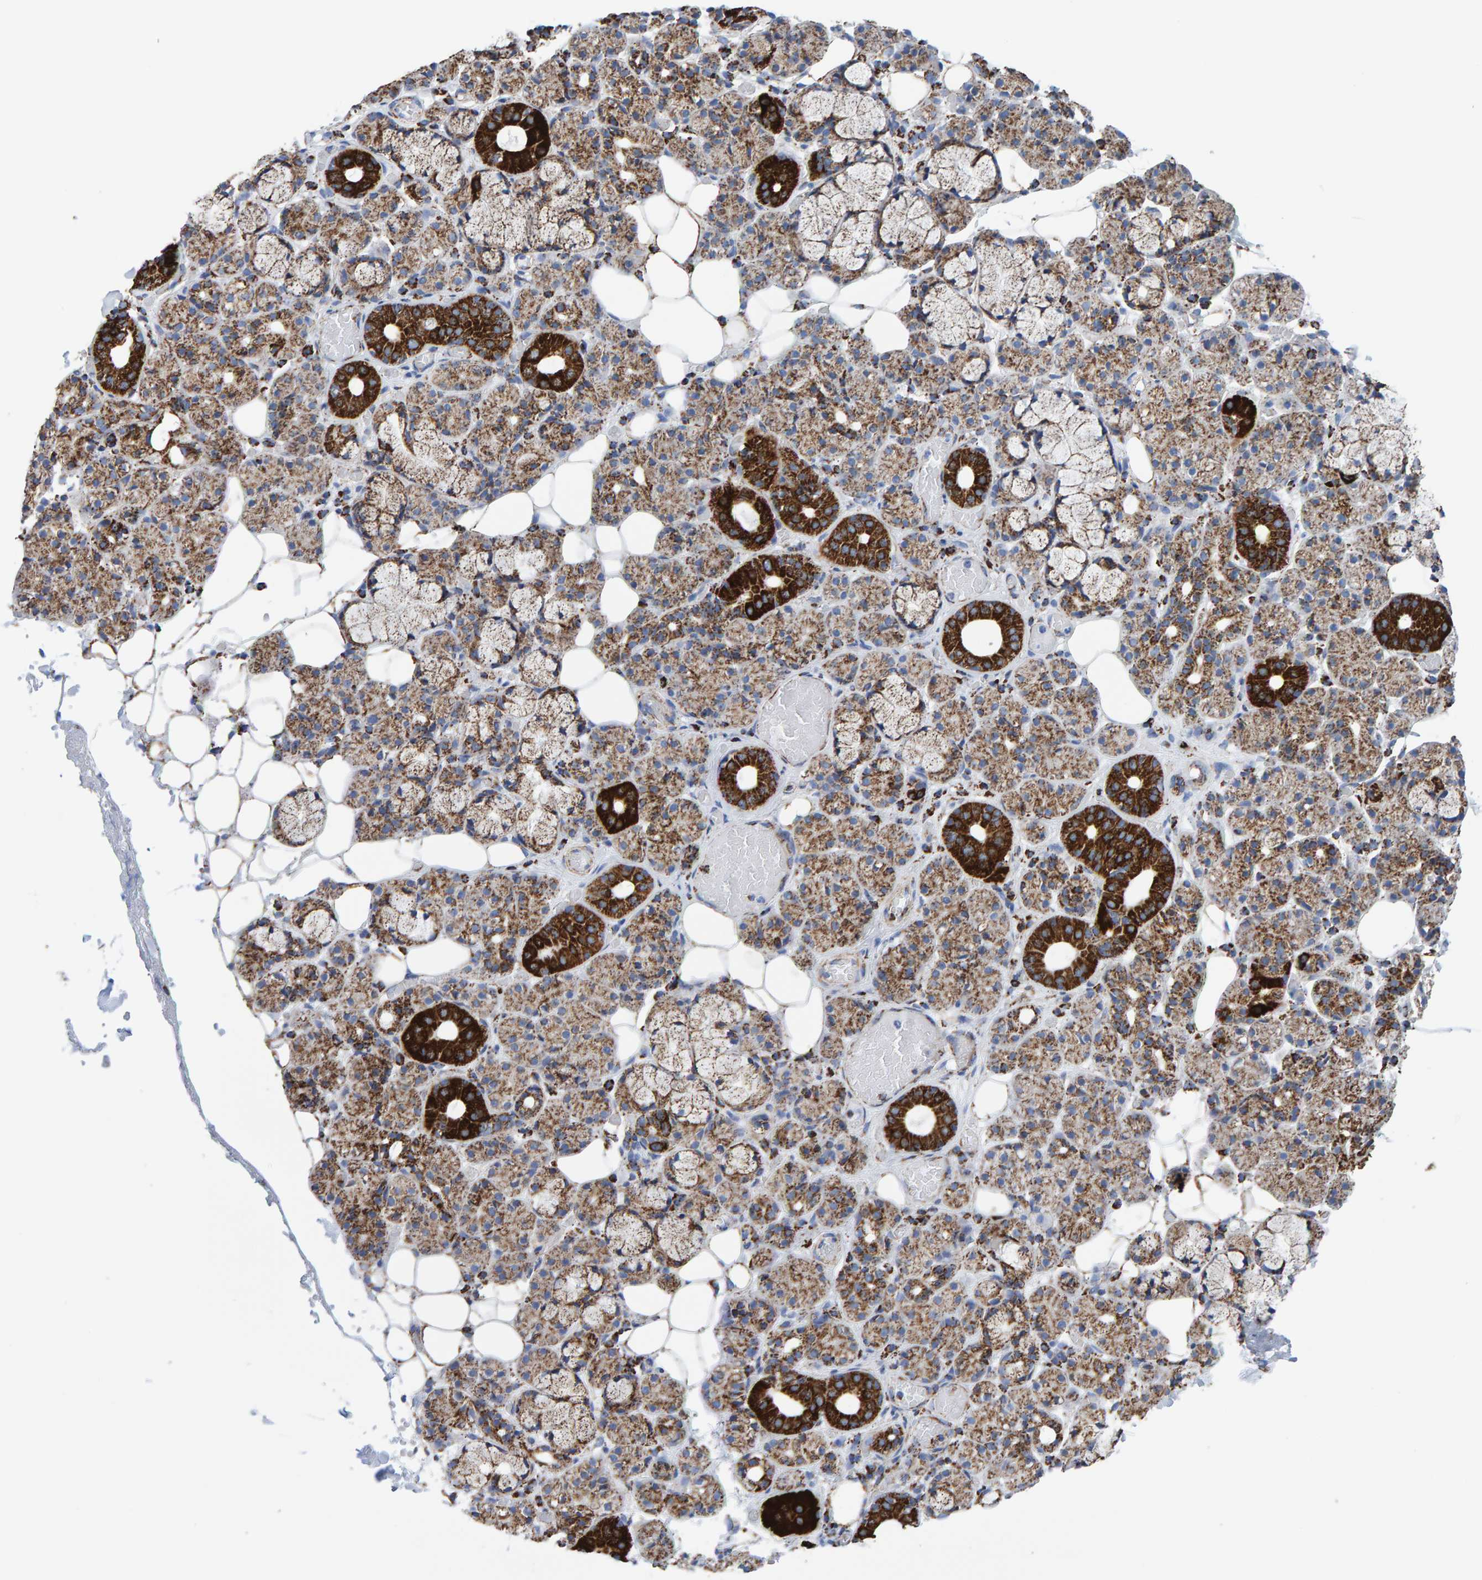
{"staining": {"intensity": "strong", "quantity": ">75%", "location": "cytoplasmic/membranous"}, "tissue": "salivary gland", "cell_type": "Glandular cells", "image_type": "normal", "snomed": [{"axis": "morphology", "description": "Normal tissue, NOS"}, {"axis": "topography", "description": "Salivary gland"}], "caption": "Protein expression analysis of normal salivary gland demonstrates strong cytoplasmic/membranous expression in approximately >75% of glandular cells.", "gene": "ENSG00000262660", "patient": {"sex": "male", "age": 63}}